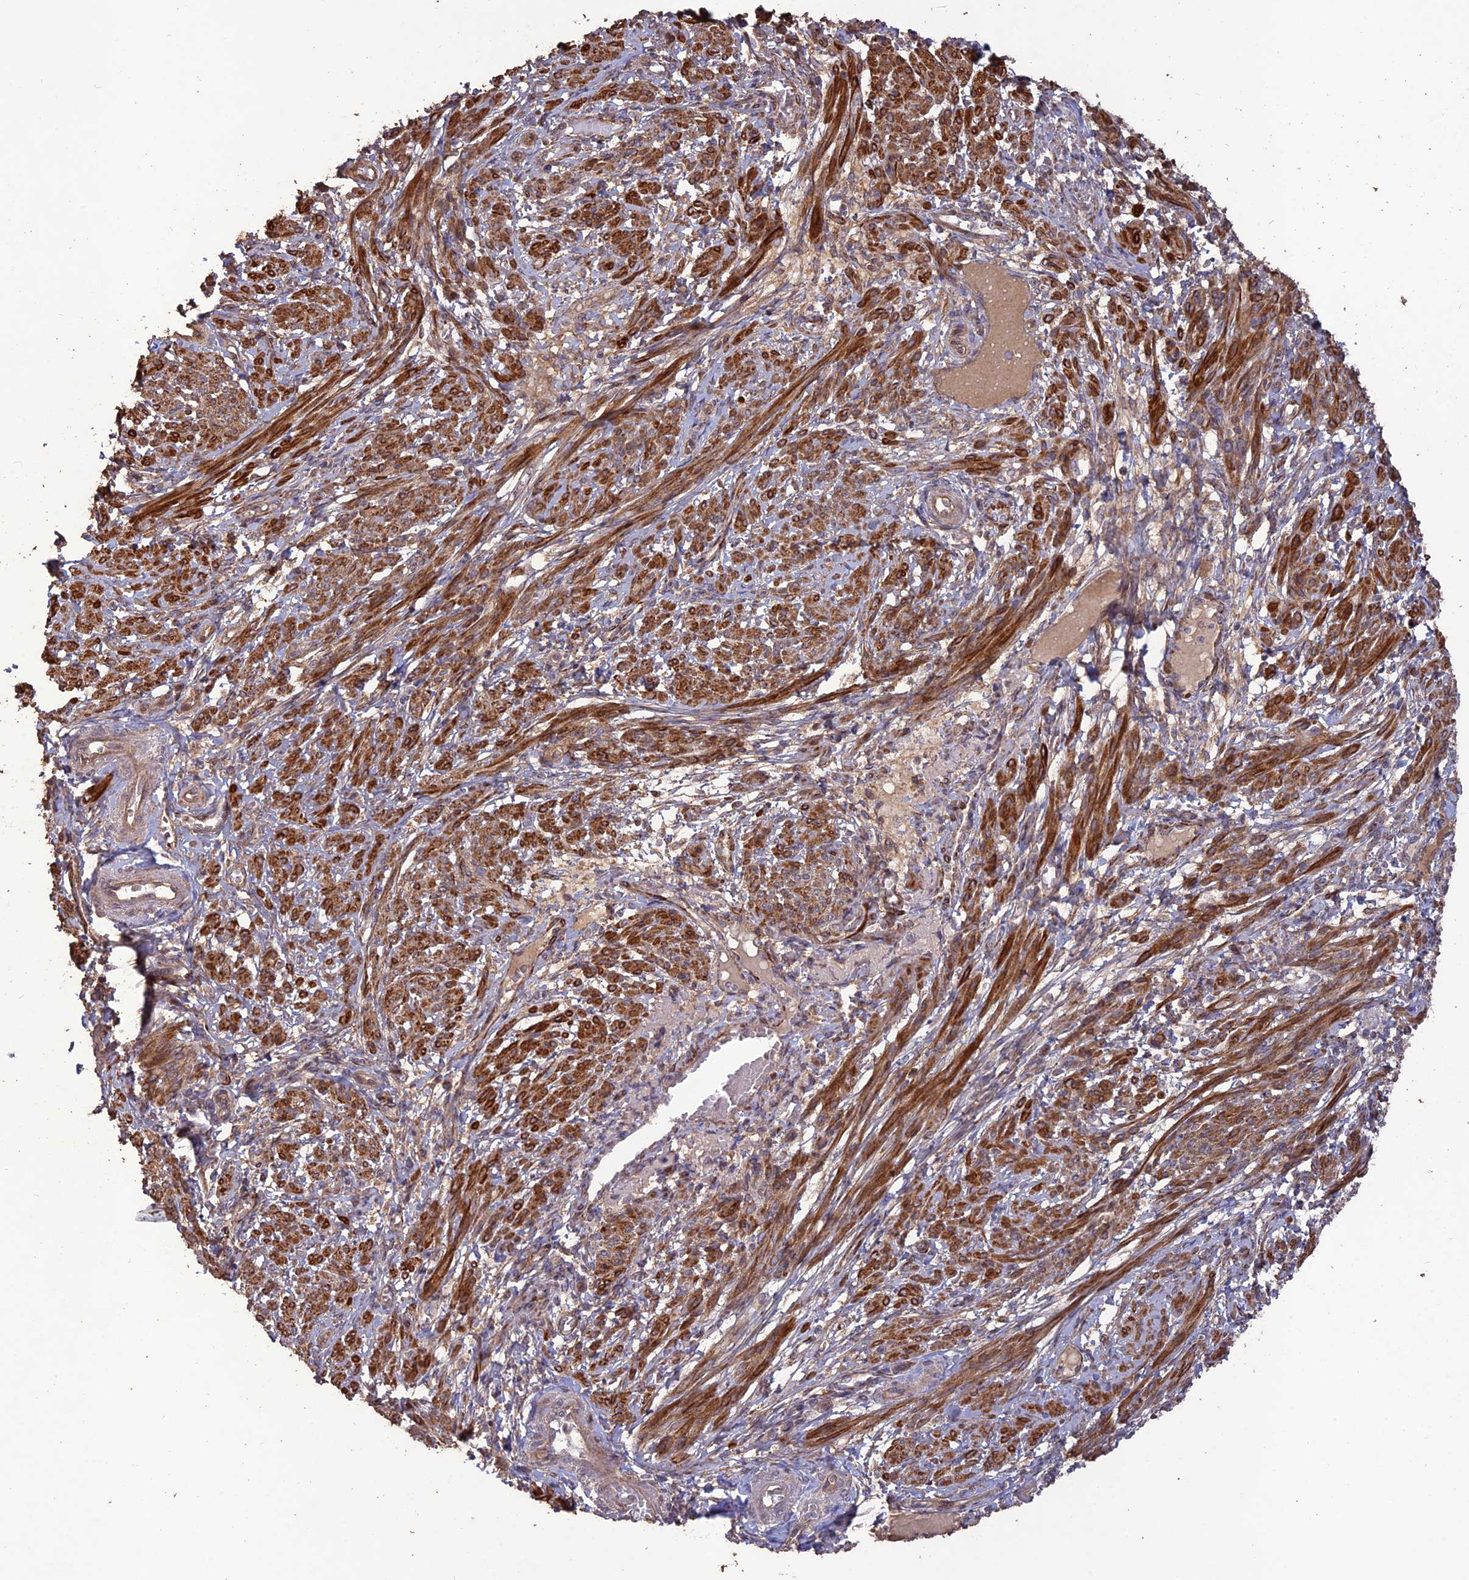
{"staining": {"intensity": "strong", "quantity": "25%-75%", "location": "cytoplasmic/membranous"}, "tissue": "smooth muscle", "cell_type": "Smooth muscle cells", "image_type": "normal", "snomed": [{"axis": "morphology", "description": "Normal tissue, NOS"}, {"axis": "topography", "description": "Smooth muscle"}], "caption": "Smooth muscle cells exhibit strong cytoplasmic/membranous expression in about 25%-75% of cells in unremarkable smooth muscle. (brown staining indicates protein expression, while blue staining denotes nuclei).", "gene": "LAYN", "patient": {"sex": "female", "age": 39}}